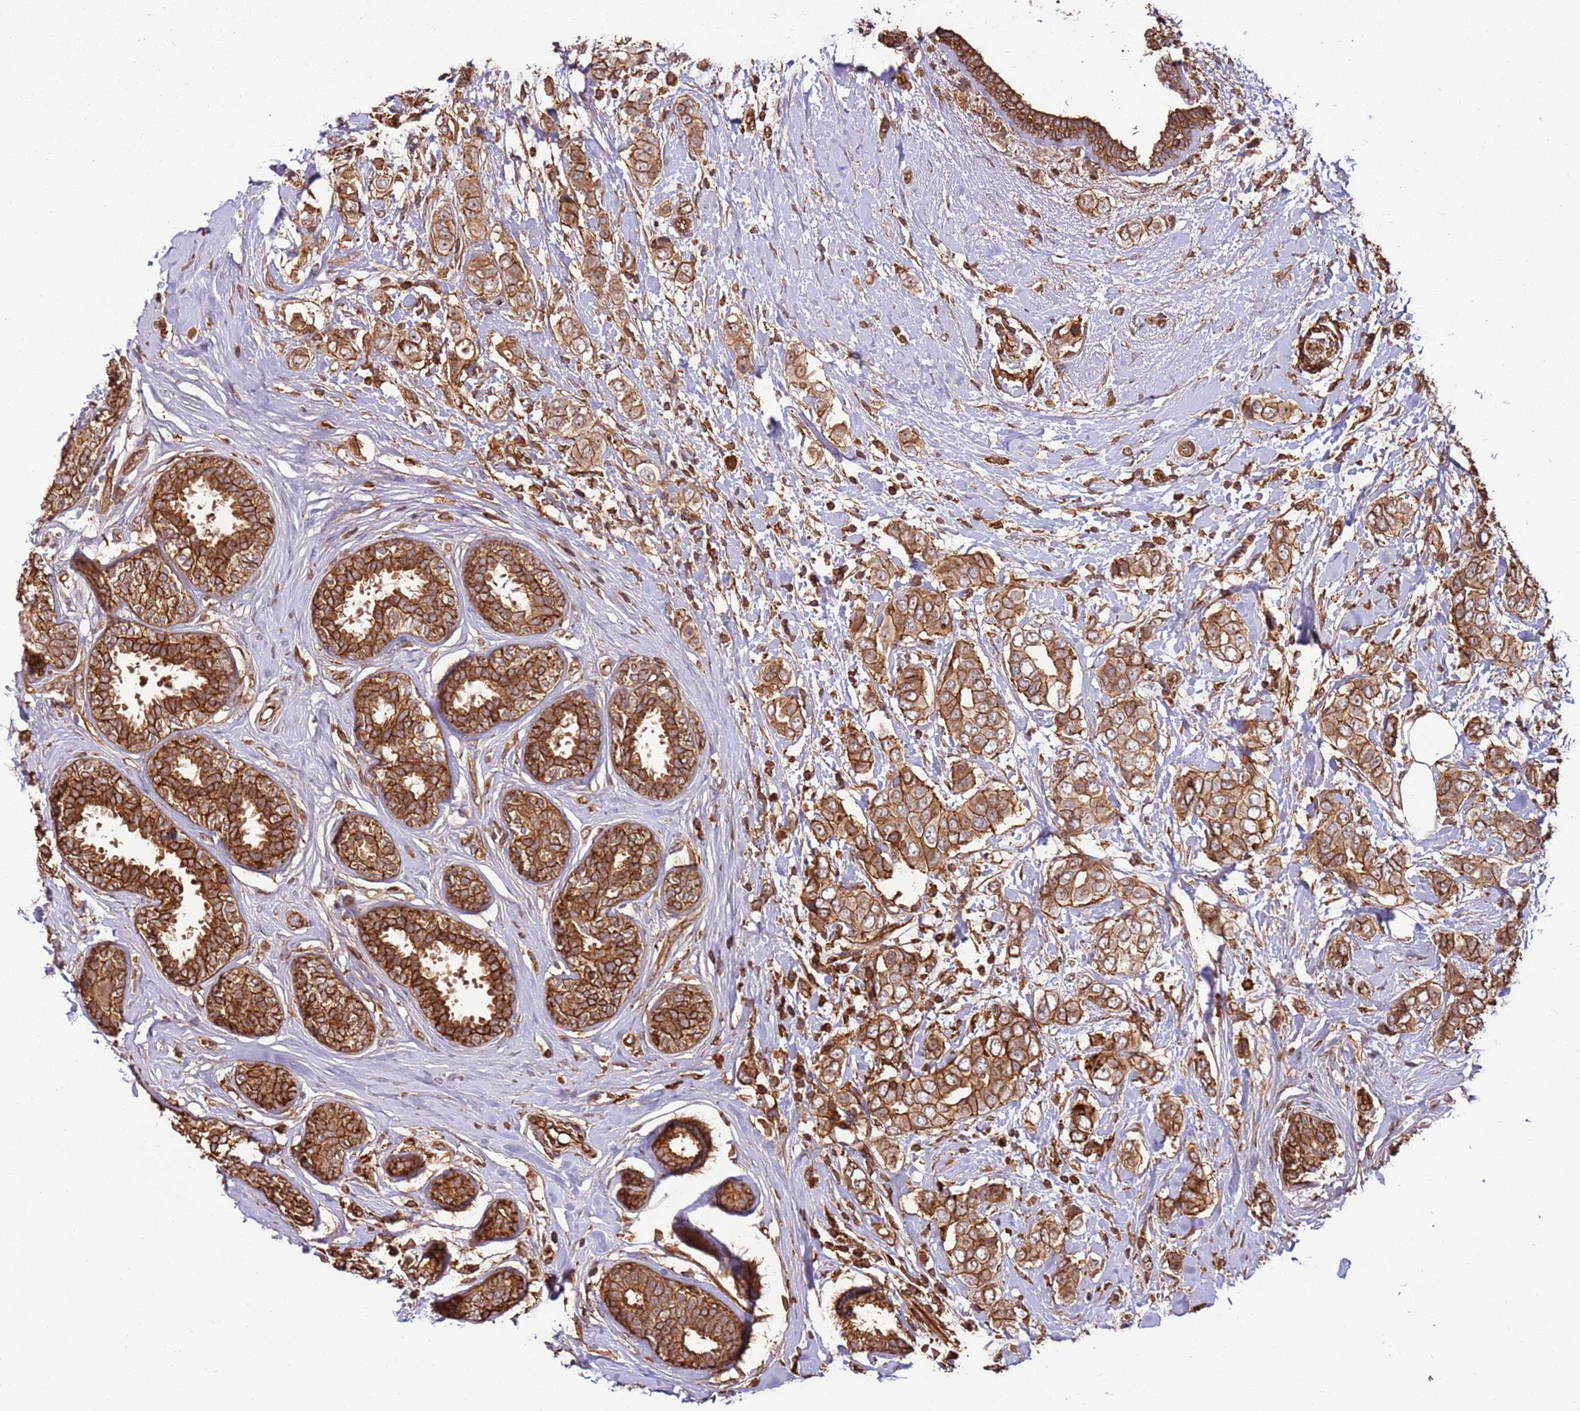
{"staining": {"intensity": "strong", "quantity": ">75%", "location": "cytoplasmic/membranous"}, "tissue": "breast cancer", "cell_type": "Tumor cells", "image_type": "cancer", "snomed": [{"axis": "morphology", "description": "Lobular carcinoma"}, {"axis": "topography", "description": "Breast"}], "caption": "Breast cancer stained with a brown dye displays strong cytoplasmic/membranous positive positivity in approximately >75% of tumor cells.", "gene": "ACVR2A", "patient": {"sex": "female", "age": 51}}